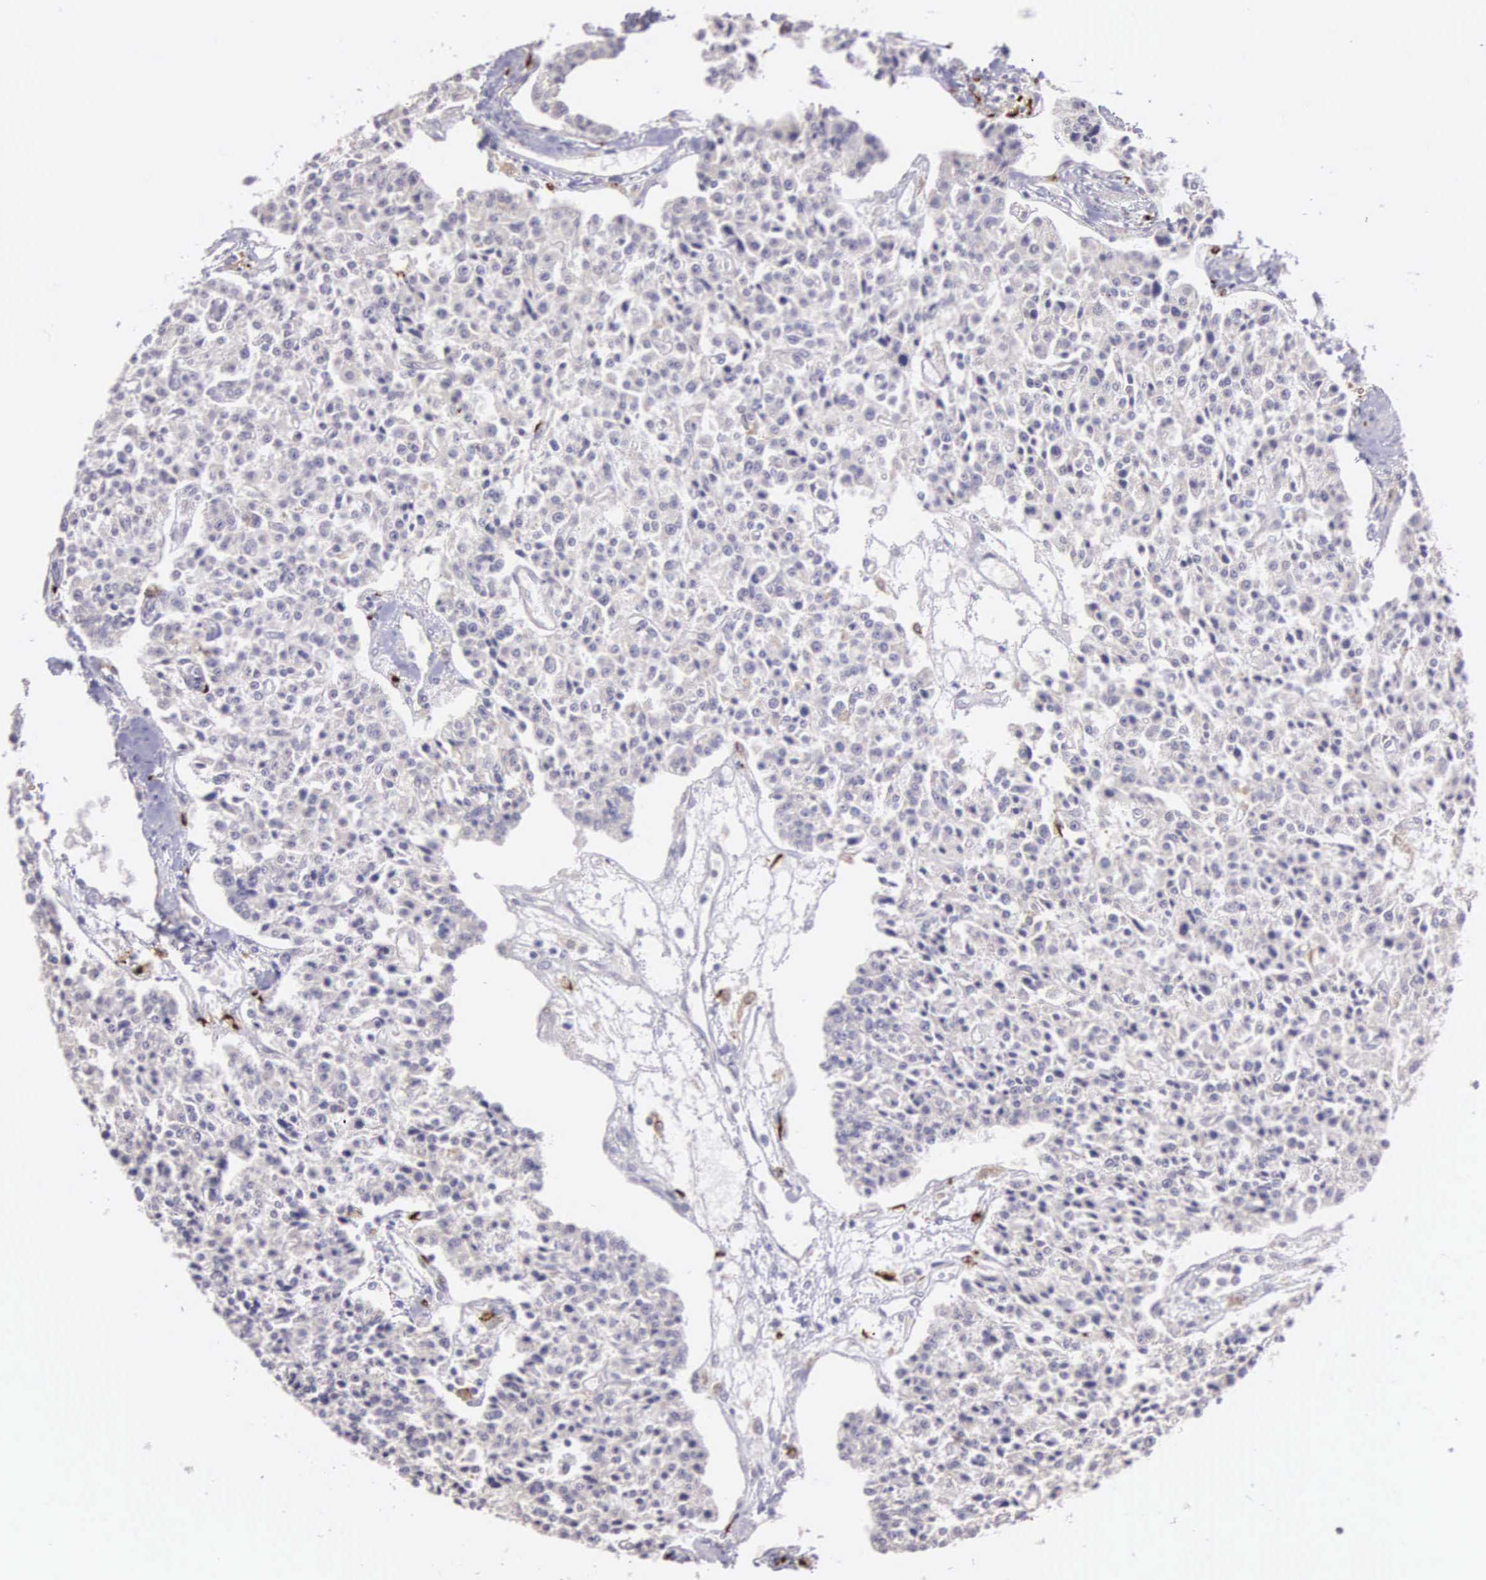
{"staining": {"intensity": "negative", "quantity": "none", "location": "none"}, "tissue": "carcinoid", "cell_type": "Tumor cells", "image_type": "cancer", "snomed": [{"axis": "morphology", "description": "Carcinoid, malignant, NOS"}, {"axis": "topography", "description": "Stomach"}], "caption": "An image of carcinoid stained for a protein exhibits no brown staining in tumor cells.", "gene": "CDC45", "patient": {"sex": "female", "age": 76}}